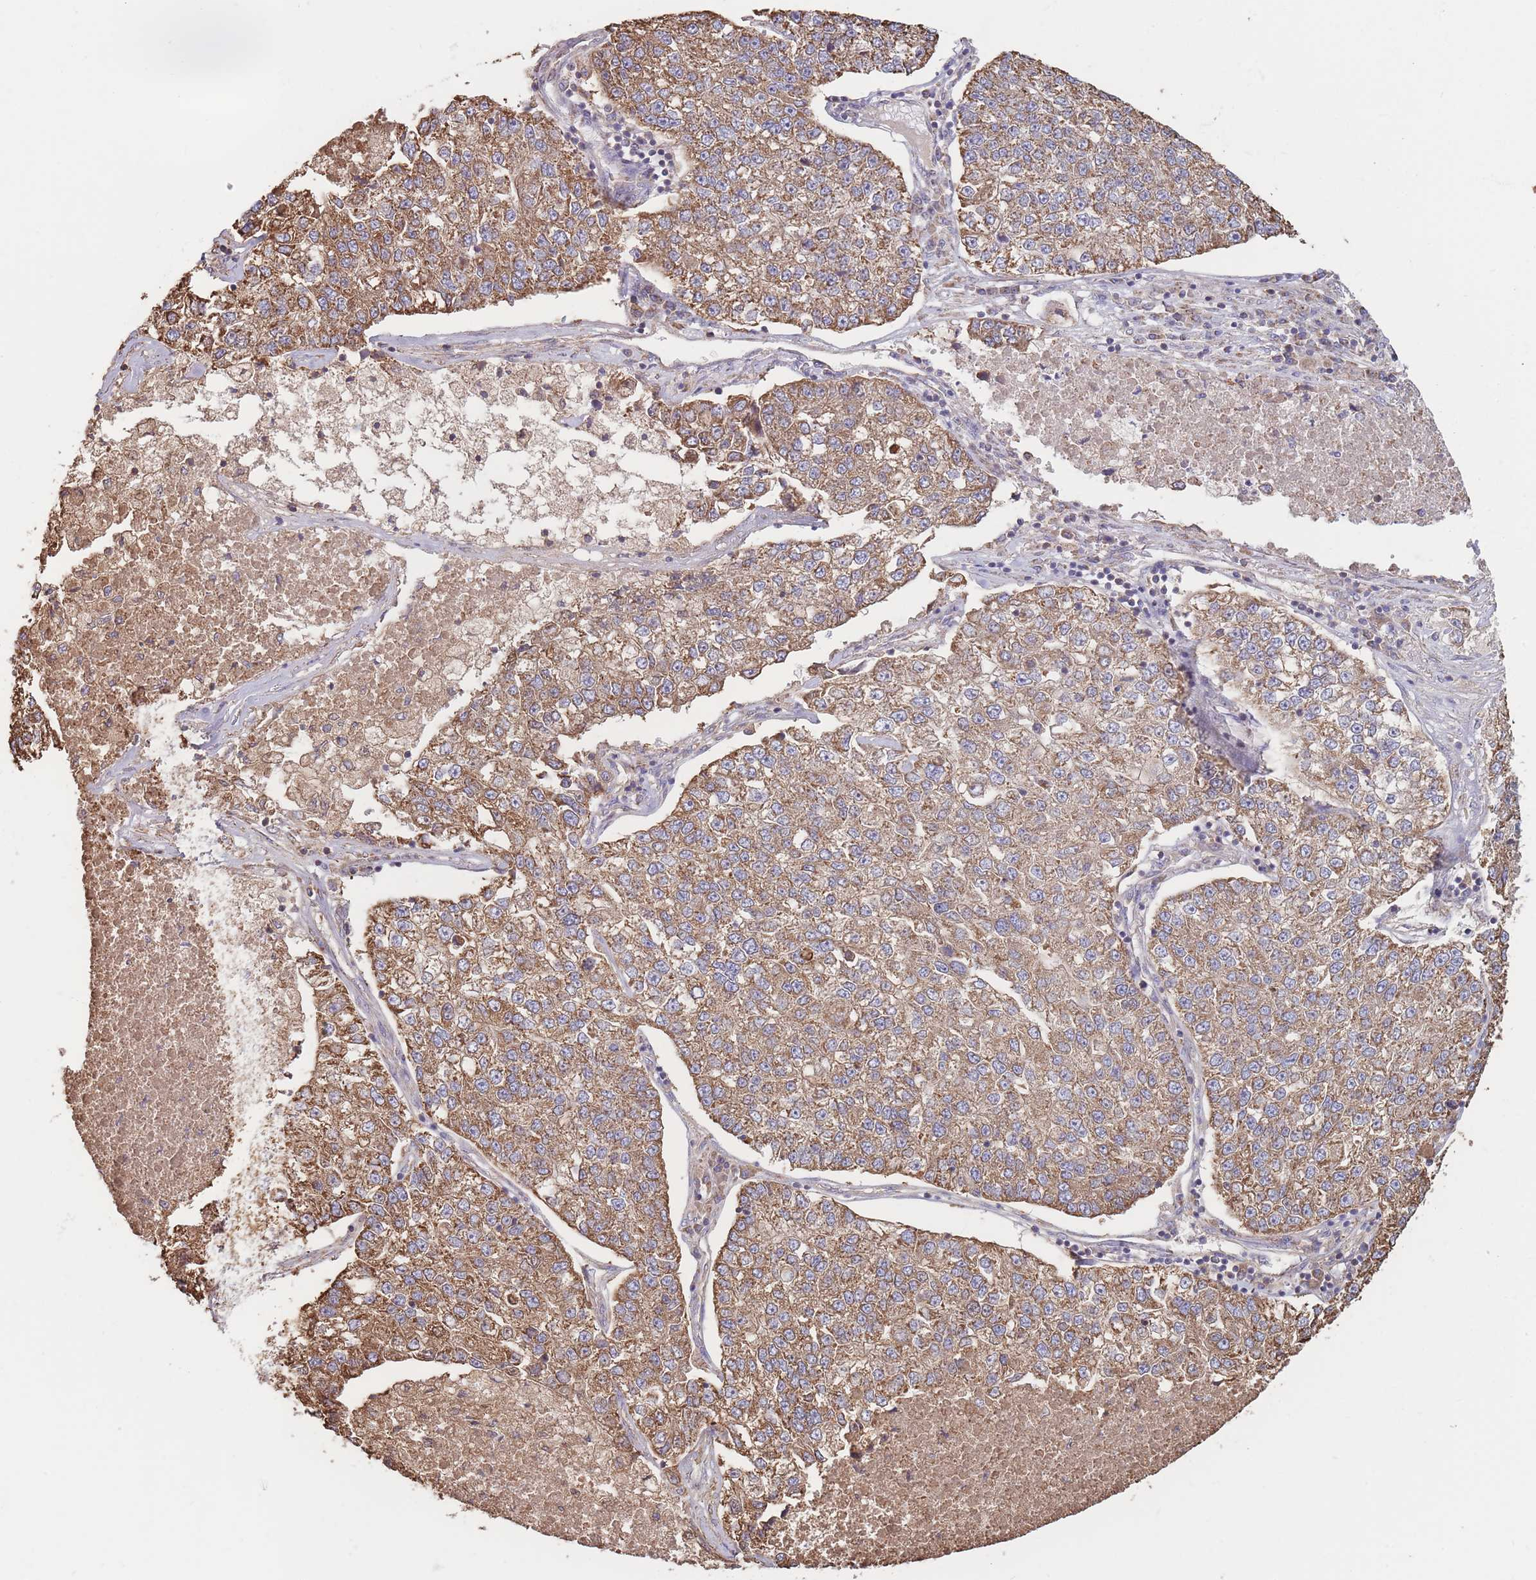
{"staining": {"intensity": "moderate", "quantity": ">75%", "location": "cytoplasmic/membranous"}, "tissue": "lung cancer", "cell_type": "Tumor cells", "image_type": "cancer", "snomed": [{"axis": "morphology", "description": "Adenocarcinoma, NOS"}, {"axis": "topography", "description": "Lung"}], "caption": "Tumor cells show medium levels of moderate cytoplasmic/membranous staining in approximately >75% of cells in adenocarcinoma (lung).", "gene": "KIF16B", "patient": {"sex": "male", "age": 49}}